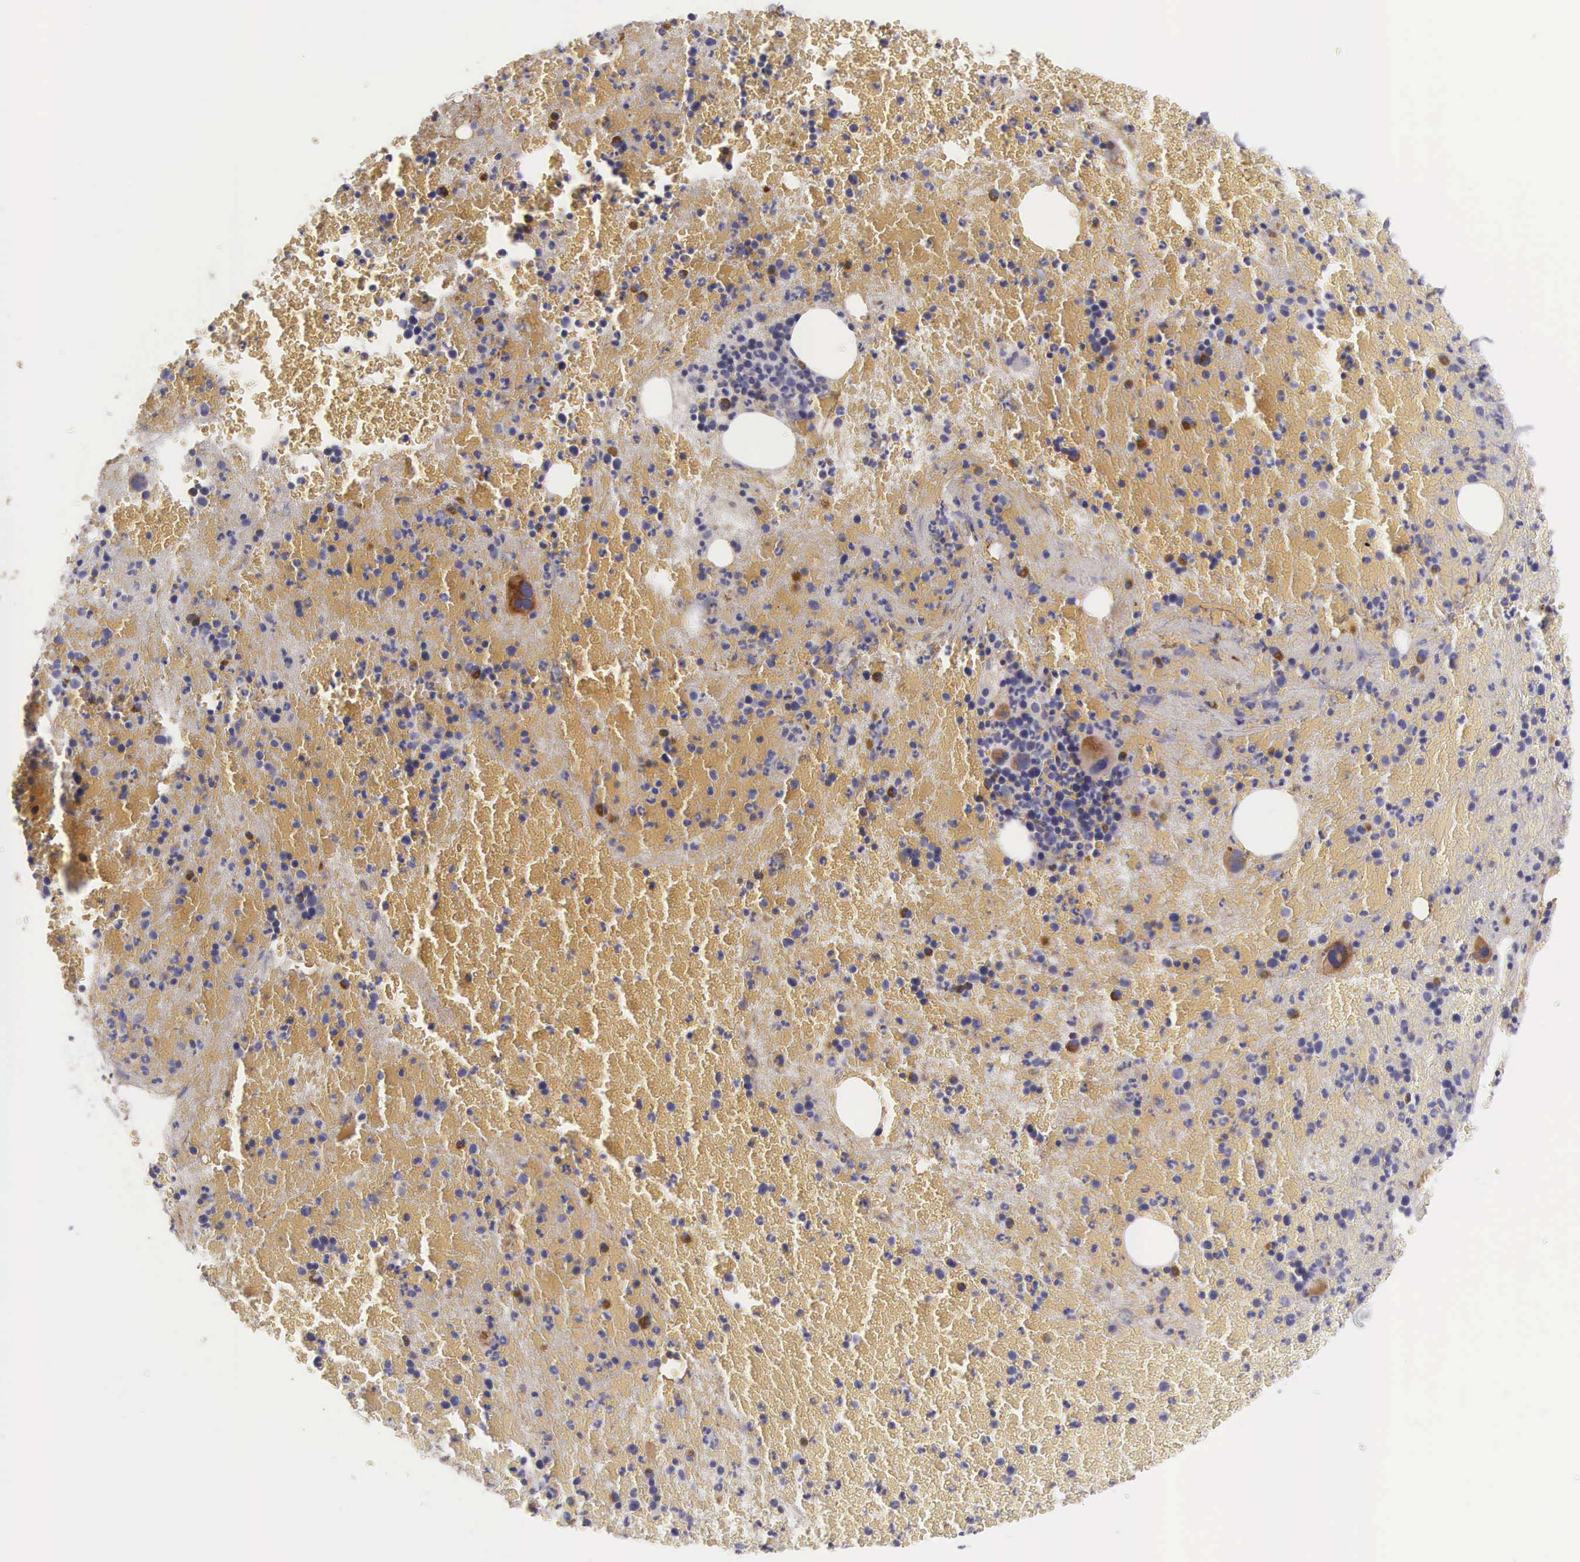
{"staining": {"intensity": "moderate", "quantity": "<25%", "location": "cytoplasmic/membranous"}, "tissue": "bone marrow", "cell_type": "Hematopoietic cells", "image_type": "normal", "snomed": [{"axis": "morphology", "description": "Normal tissue, NOS"}, {"axis": "topography", "description": "Bone marrow"}], "caption": "The image demonstrates a brown stain indicating the presence of a protein in the cytoplasmic/membranous of hematopoietic cells in bone marrow. The staining is performed using DAB brown chromogen to label protein expression. The nuclei are counter-stained blue using hematoxylin.", "gene": "CLU", "patient": {"sex": "female", "age": 53}}